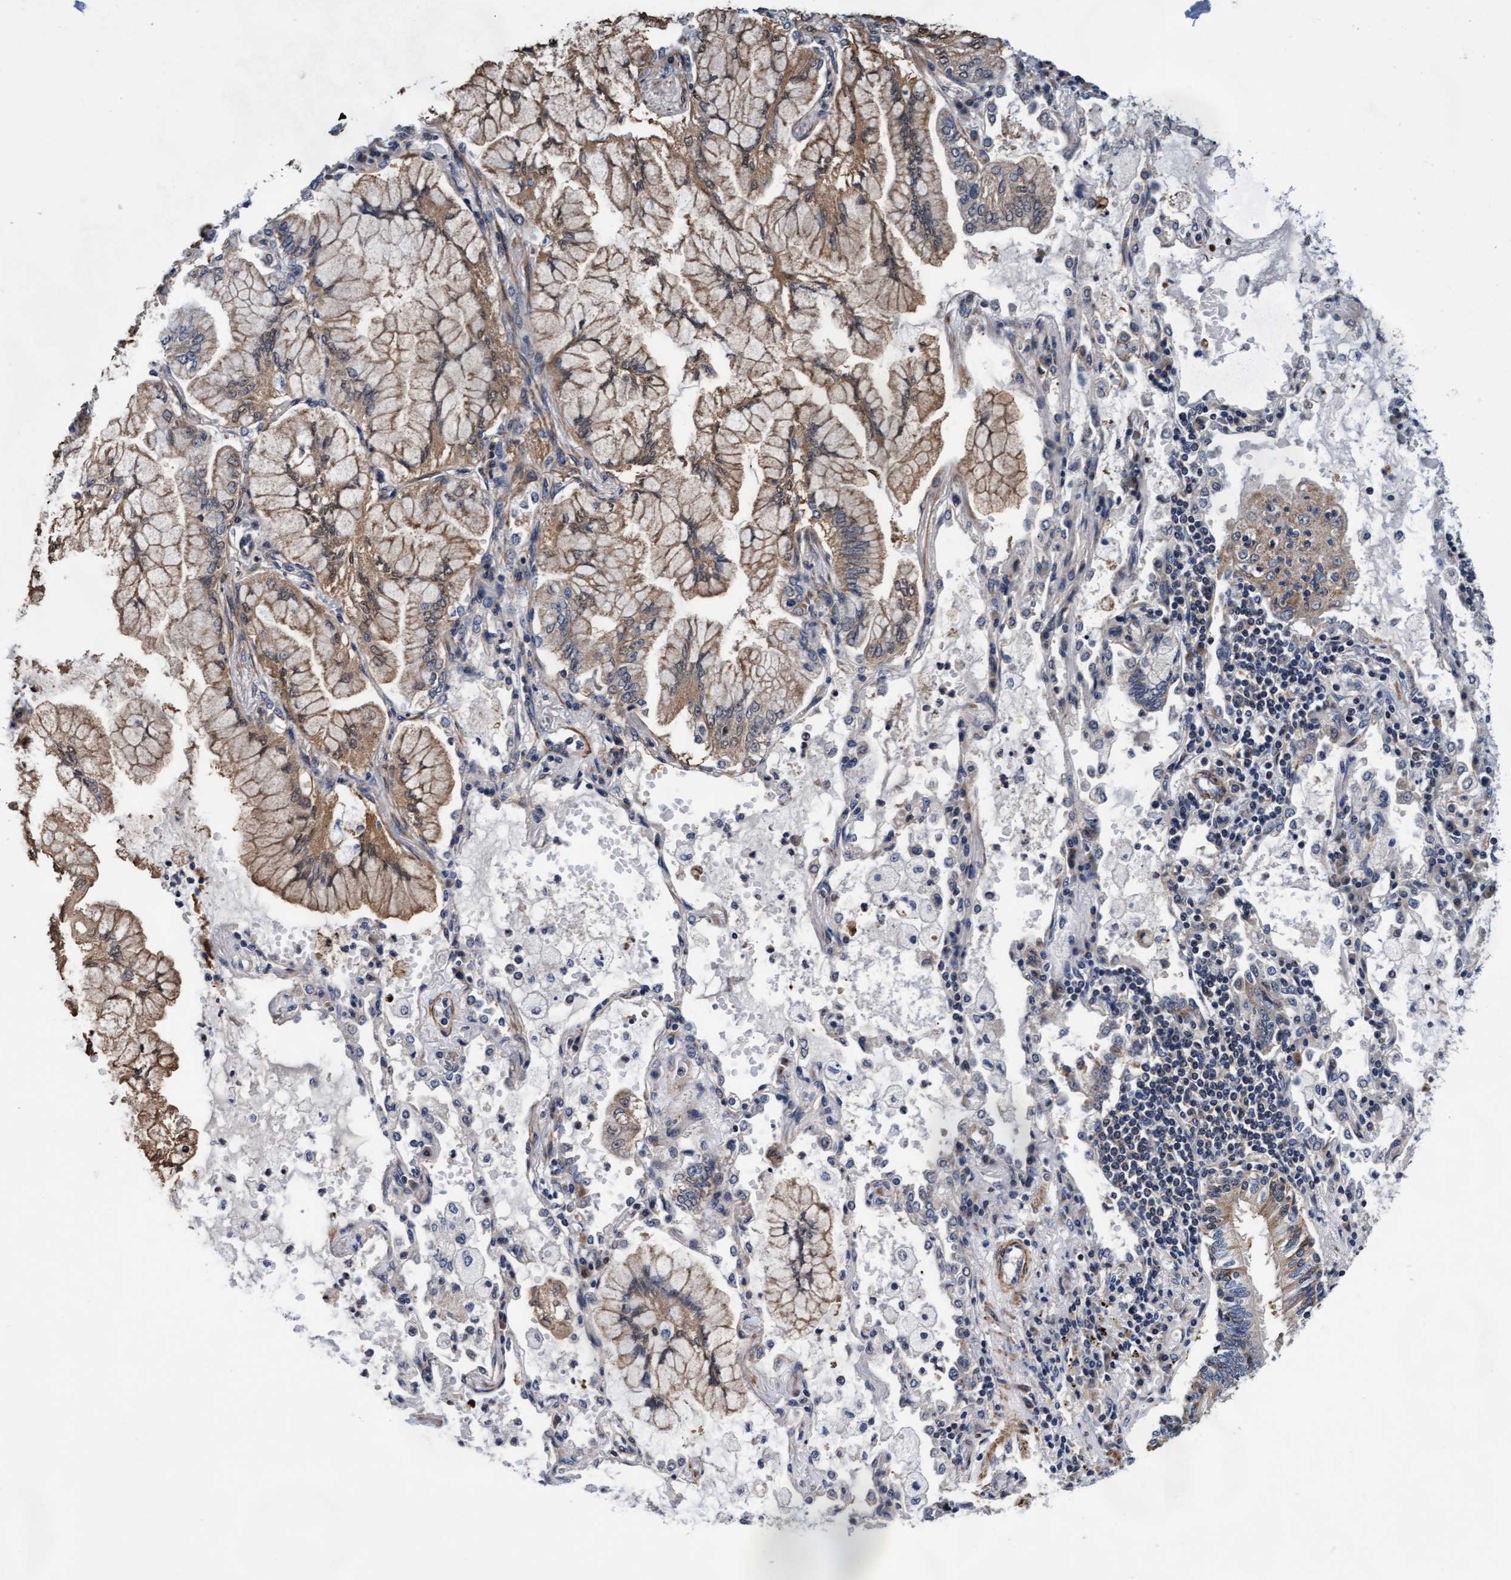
{"staining": {"intensity": "moderate", "quantity": ">75%", "location": "cytoplasmic/membranous"}, "tissue": "lung cancer", "cell_type": "Tumor cells", "image_type": "cancer", "snomed": [{"axis": "morphology", "description": "Adenocarcinoma, NOS"}, {"axis": "topography", "description": "Lung"}], "caption": "Moderate cytoplasmic/membranous protein positivity is identified in approximately >75% of tumor cells in lung cancer (adenocarcinoma). Immunohistochemistry (ihc) stains the protein in brown and the nuclei are stained blue.", "gene": "EFCAB13", "patient": {"sex": "female", "age": 70}}